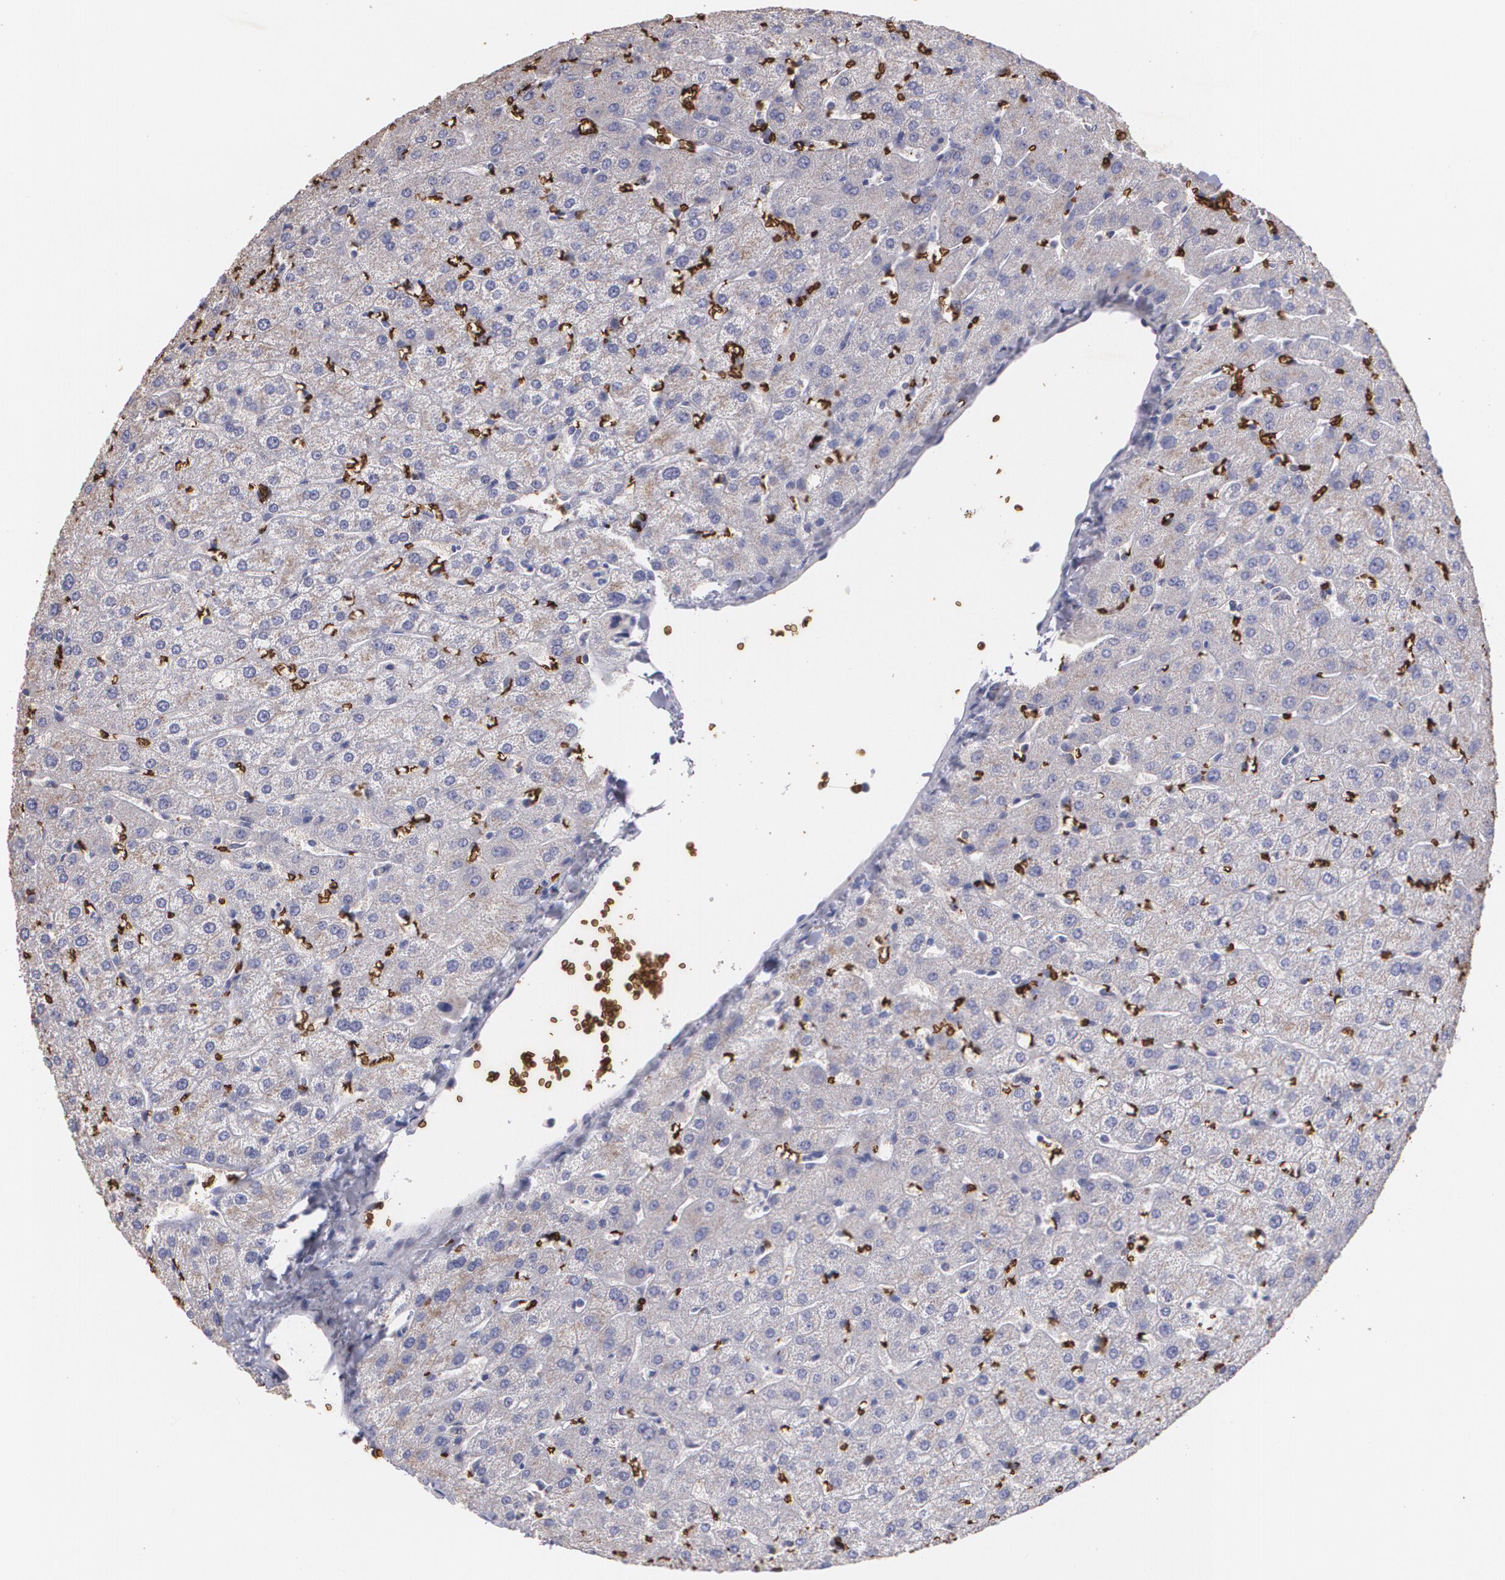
{"staining": {"intensity": "weak", "quantity": ">75%", "location": "cytoplasmic/membranous"}, "tissue": "liver", "cell_type": "Cholangiocytes", "image_type": "normal", "snomed": [{"axis": "morphology", "description": "Normal tissue, NOS"}, {"axis": "morphology", "description": "Fibrosis, NOS"}, {"axis": "topography", "description": "Liver"}], "caption": "Normal liver was stained to show a protein in brown. There is low levels of weak cytoplasmic/membranous expression in approximately >75% of cholangiocytes.", "gene": "SLC2A1", "patient": {"sex": "female", "age": 29}}